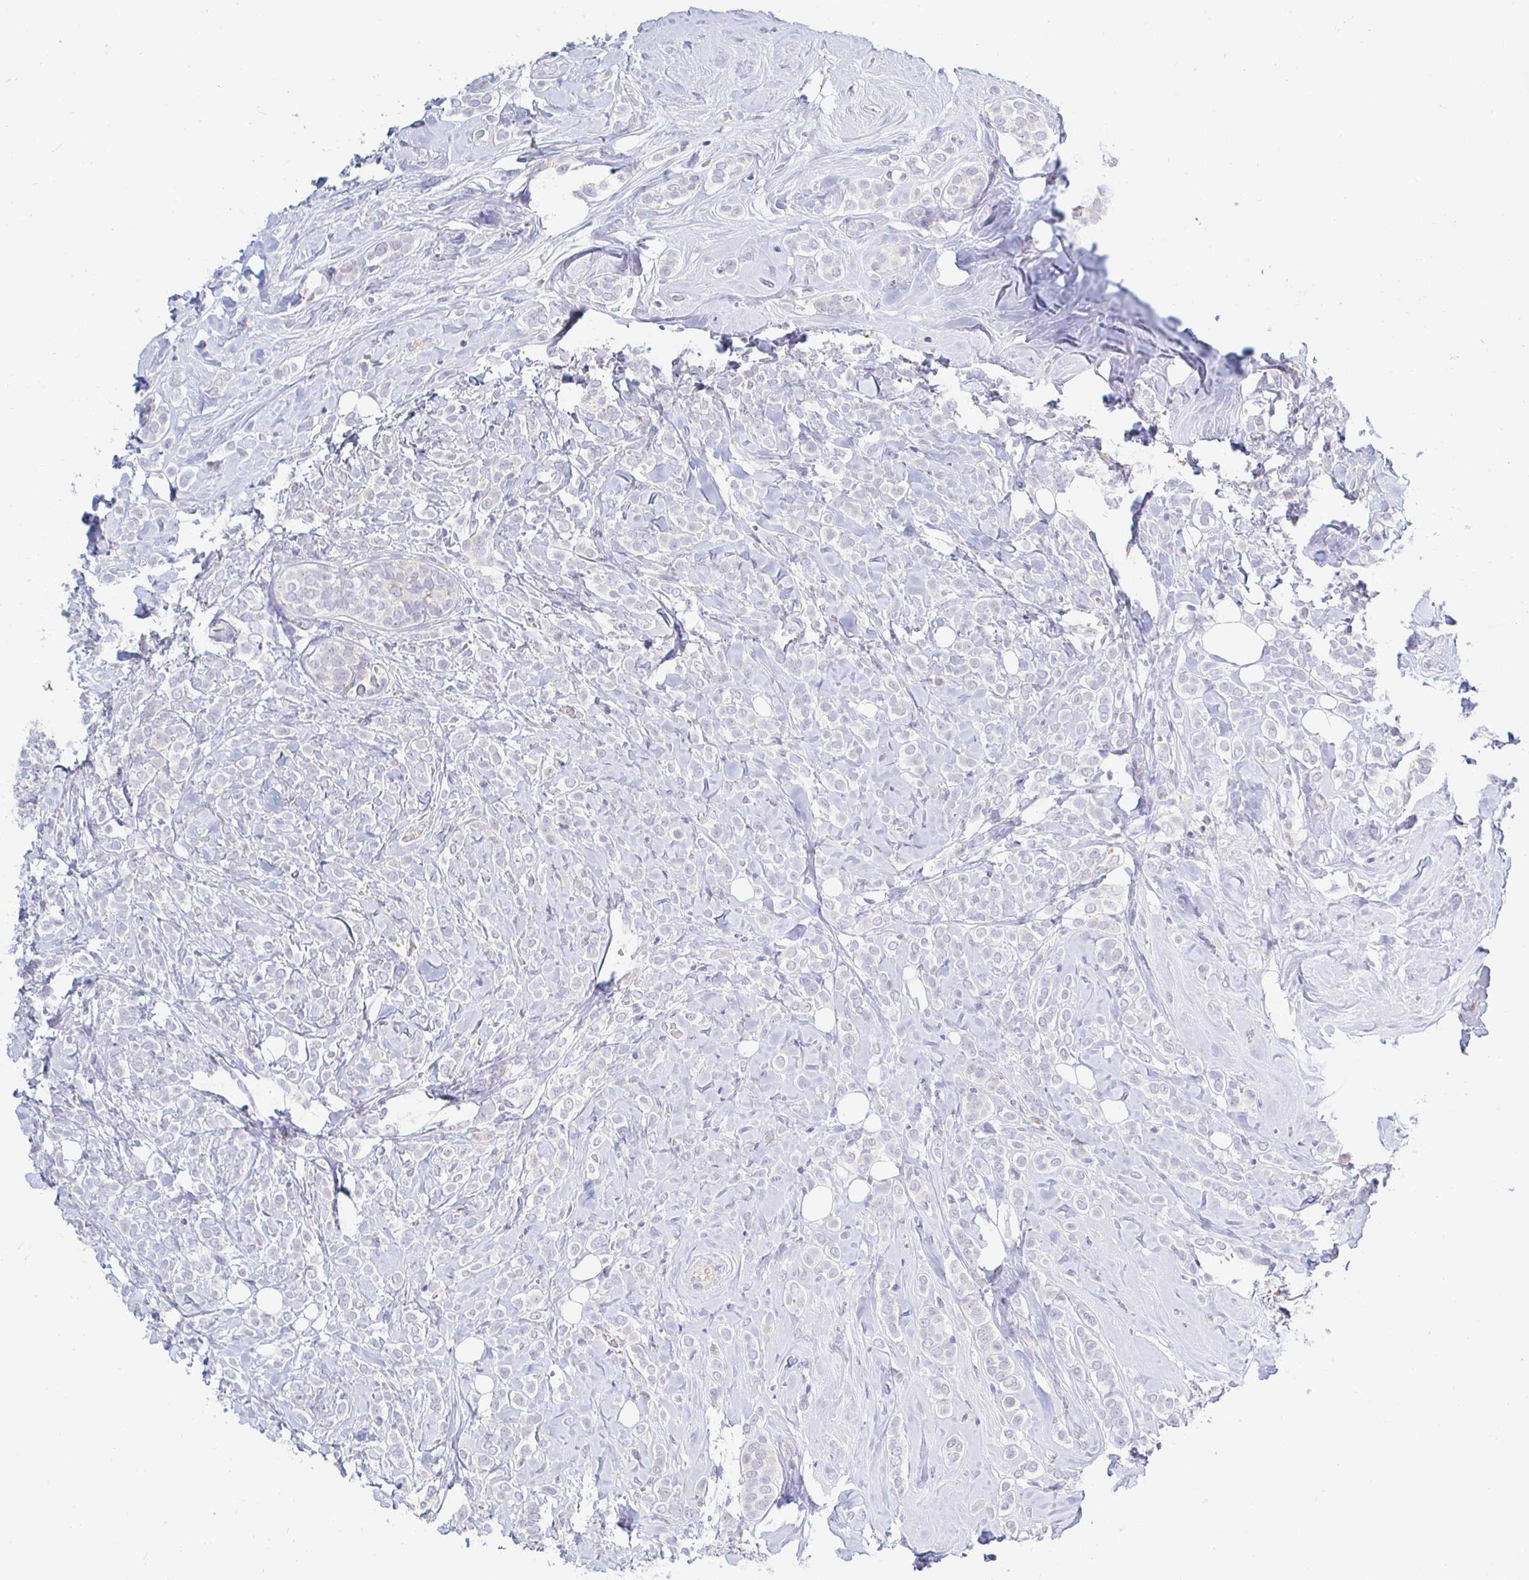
{"staining": {"intensity": "negative", "quantity": "none", "location": "none"}, "tissue": "breast cancer", "cell_type": "Tumor cells", "image_type": "cancer", "snomed": [{"axis": "morphology", "description": "Lobular carcinoma"}, {"axis": "topography", "description": "Breast"}], "caption": "This is an immunohistochemistry (IHC) image of breast lobular carcinoma. There is no positivity in tumor cells.", "gene": "OR51D1", "patient": {"sex": "female", "age": 49}}